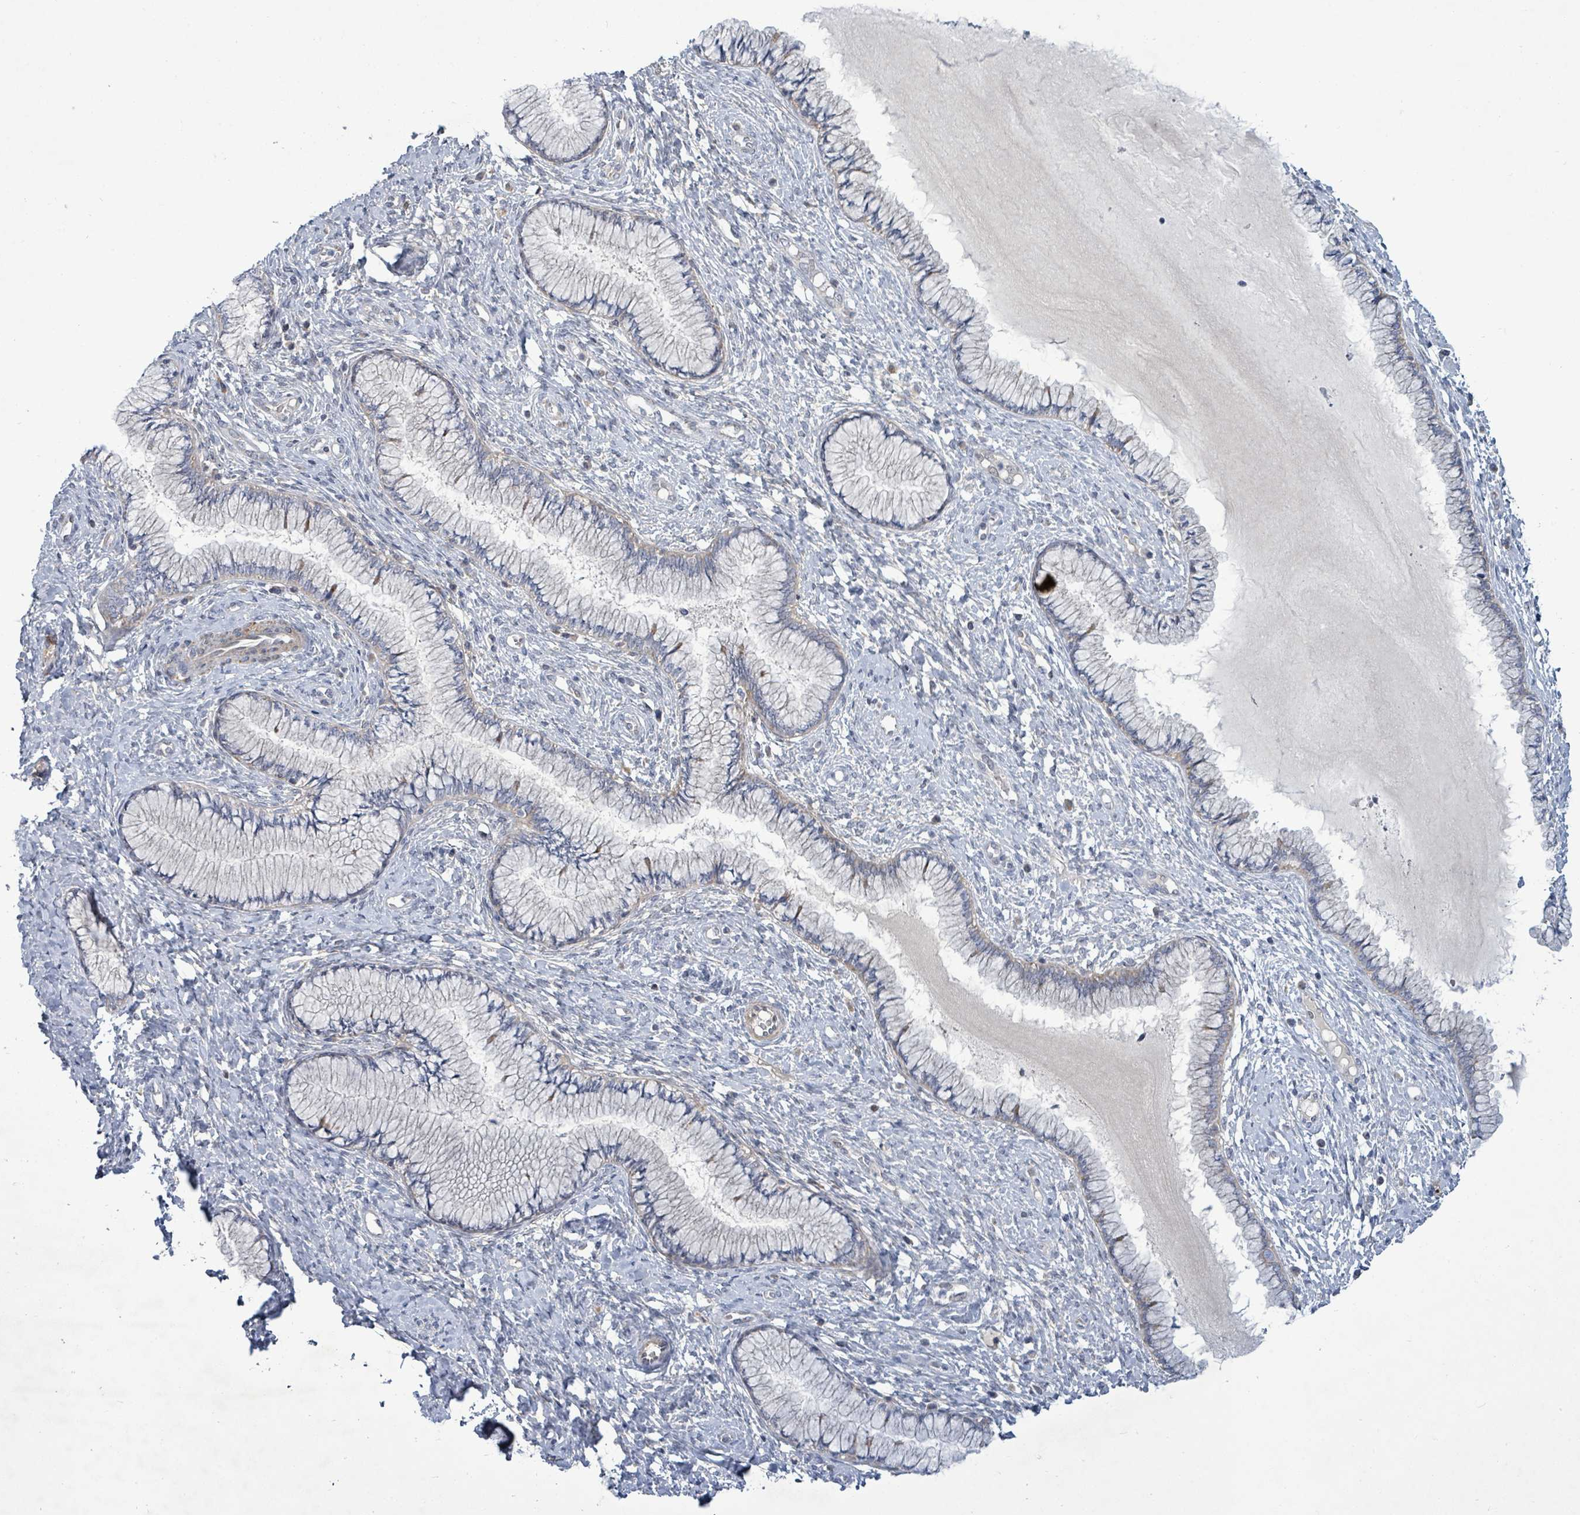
{"staining": {"intensity": "weak", "quantity": "25%-75%", "location": "cytoplasmic/membranous"}, "tissue": "cervix", "cell_type": "Glandular cells", "image_type": "normal", "snomed": [{"axis": "morphology", "description": "Normal tissue, NOS"}, {"axis": "topography", "description": "Cervix"}], "caption": "The micrograph reveals immunohistochemical staining of normal cervix. There is weak cytoplasmic/membranous staining is identified in about 25%-75% of glandular cells.", "gene": "ZFPM1", "patient": {"sex": "female", "age": 42}}